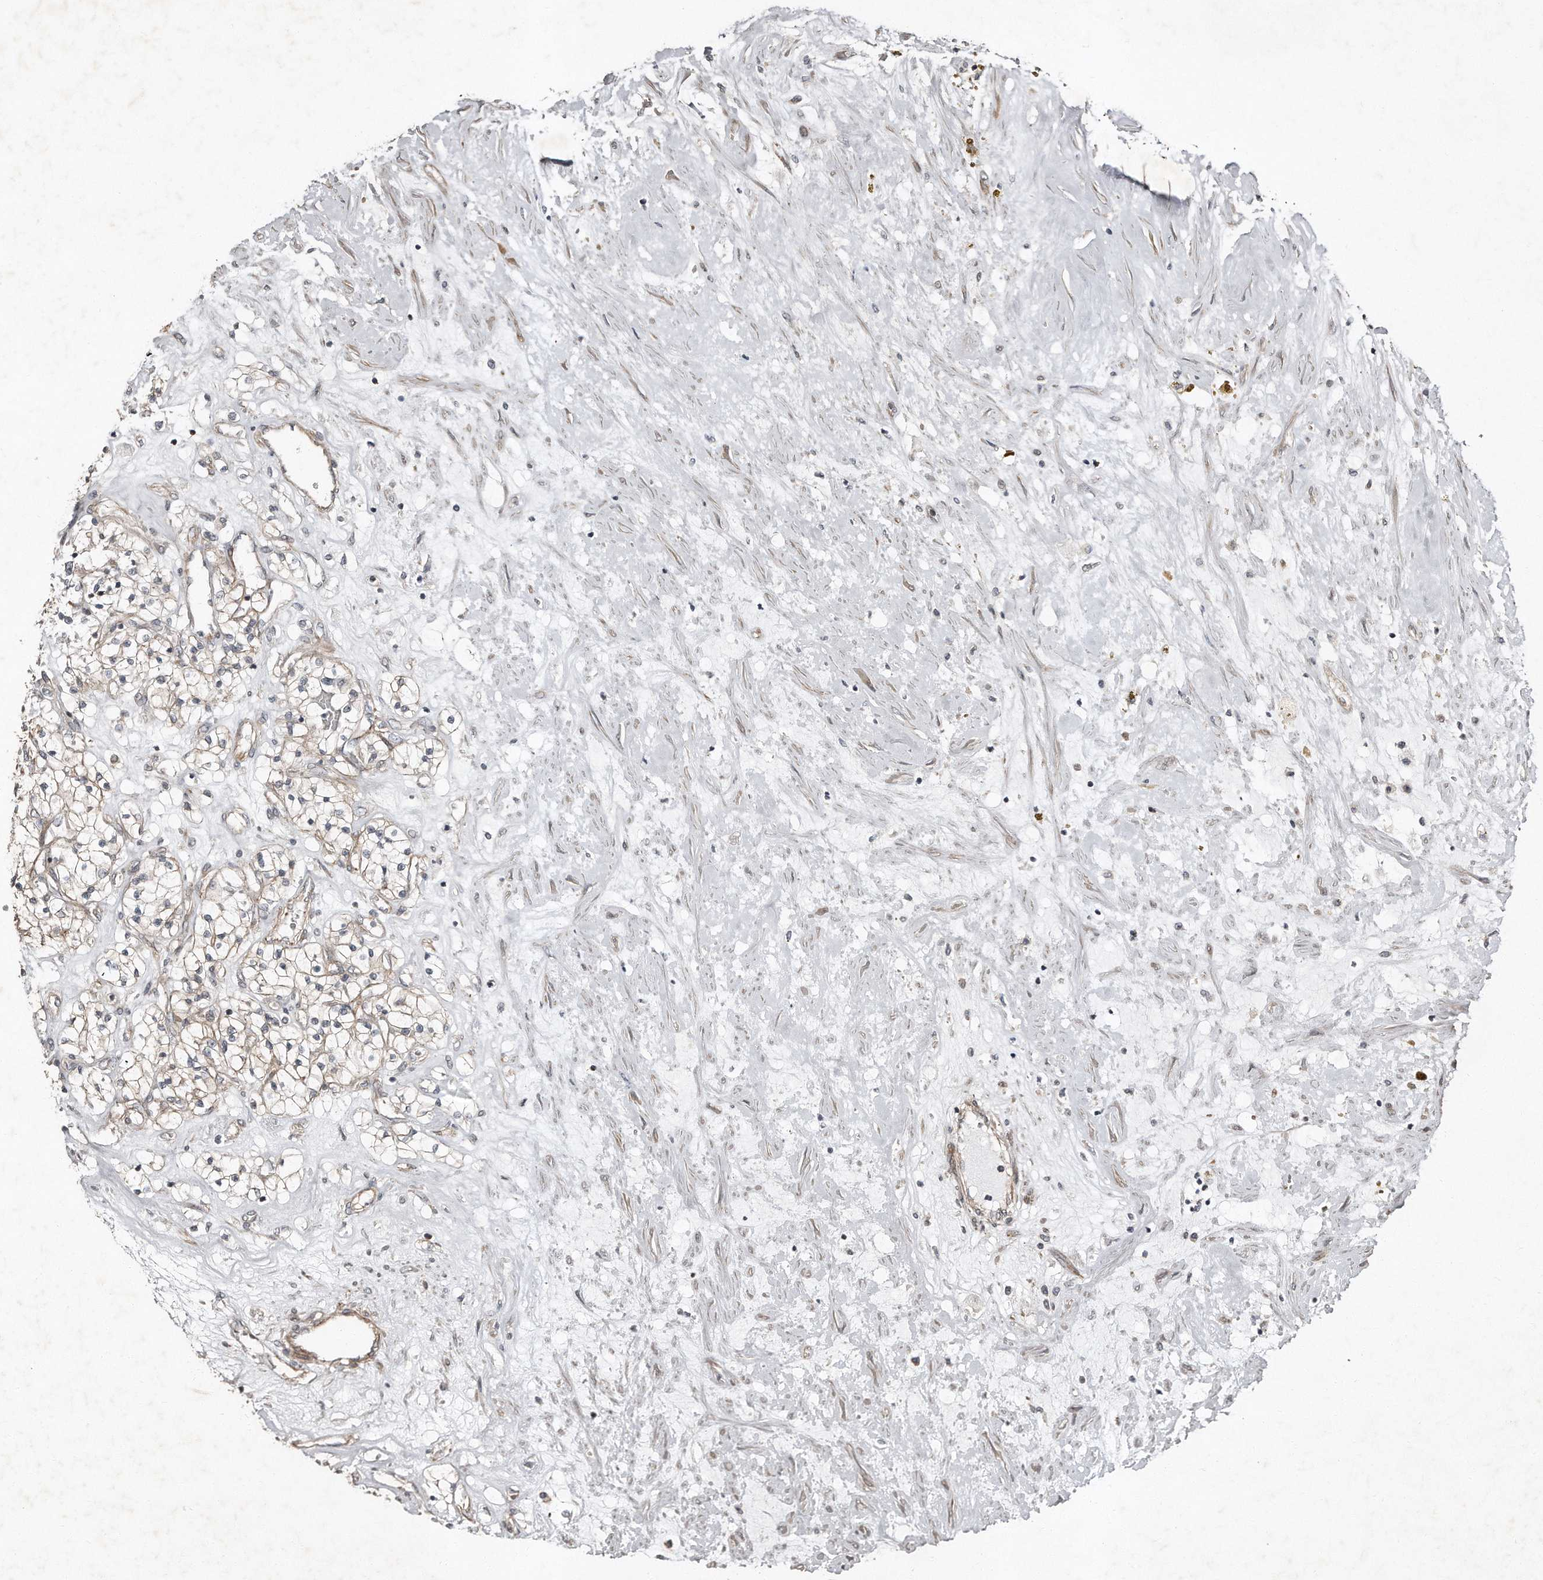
{"staining": {"intensity": "weak", "quantity": "25%-75%", "location": "cytoplasmic/membranous"}, "tissue": "renal cancer", "cell_type": "Tumor cells", "image_type": "cancer", "snomed": [{"axis": "morphology", "description": "Normal tissue, NOS"}, {"axis": "morphology", "description": "Adenocarcinoma, NOS"}, {"axis": "topography", "description": "Kidney"}], "caption": "Immunohistochemistry (IHC) (DAB (3,3'-diaminobenzidine)) staining of human renal adenocarcinoma demonstrates weak cytoplasmic/membranous protein staining in approximately 25%-75% of tumor cells.", "gene": "SNAP47", "patient": {"sex": "male", "age": 68}}